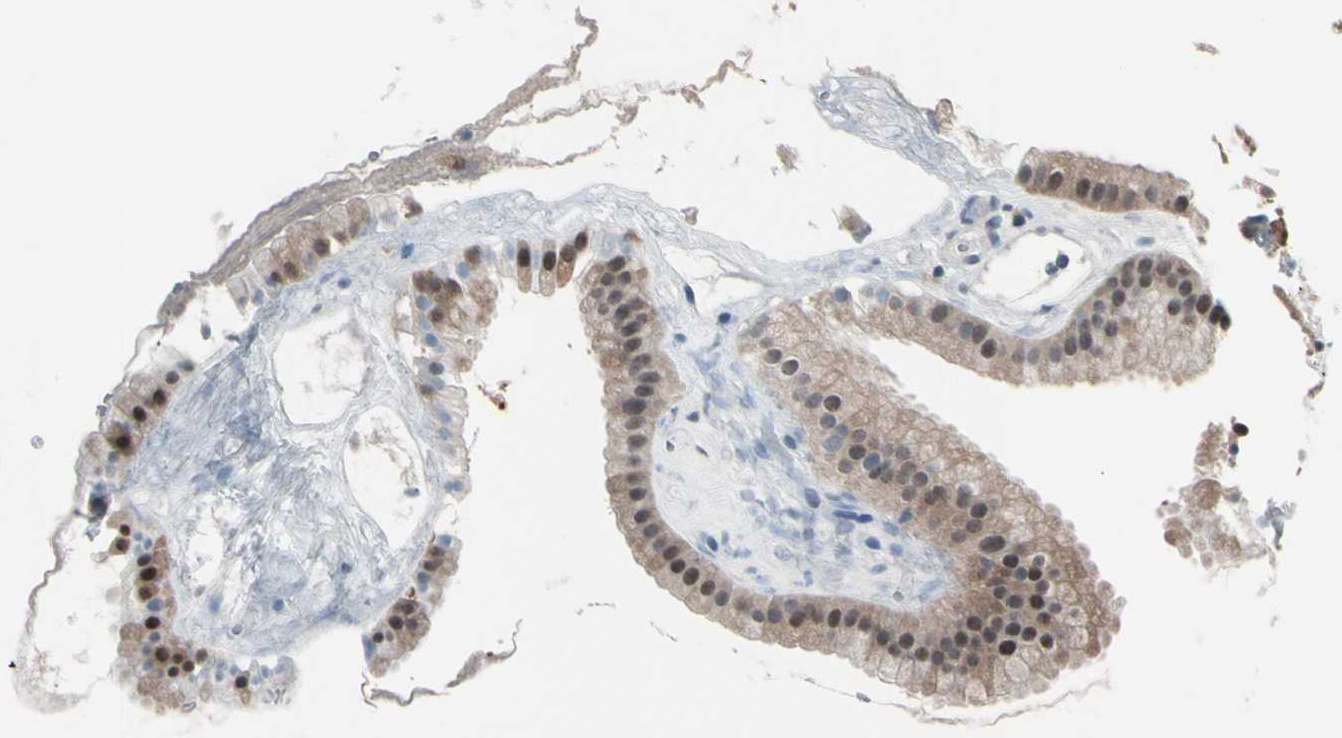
{"staining": {"intensity": "moderate", "quantity": ">75%", "location": "cytoplasmic/membranous,nuclear"}, "tissue": "gallbladder", "cell_type": "Glandular cells", "image_type": "normal", "snomed": [{"axis": "morphology", "description": "Normal tissue, NOS"}, {"axis": "topography", "description": "Gallbladder"}], "caption": "Gallbladder stained with DAB (3,3'-diaminobenzidine) IHC exhibits medium levels of moderate cytoplasmic/membranous,nuclear expression in approximately >75% of glandular cells. The protein of interest is stained brown, and the nuclei are stained in blue (DAB (3,3'-diaminobenzidine) IHC with brightfield microscopy, high magnification).", "gene": "ENSG00000256646", "patient": {"sex": "female", "age": 64}}